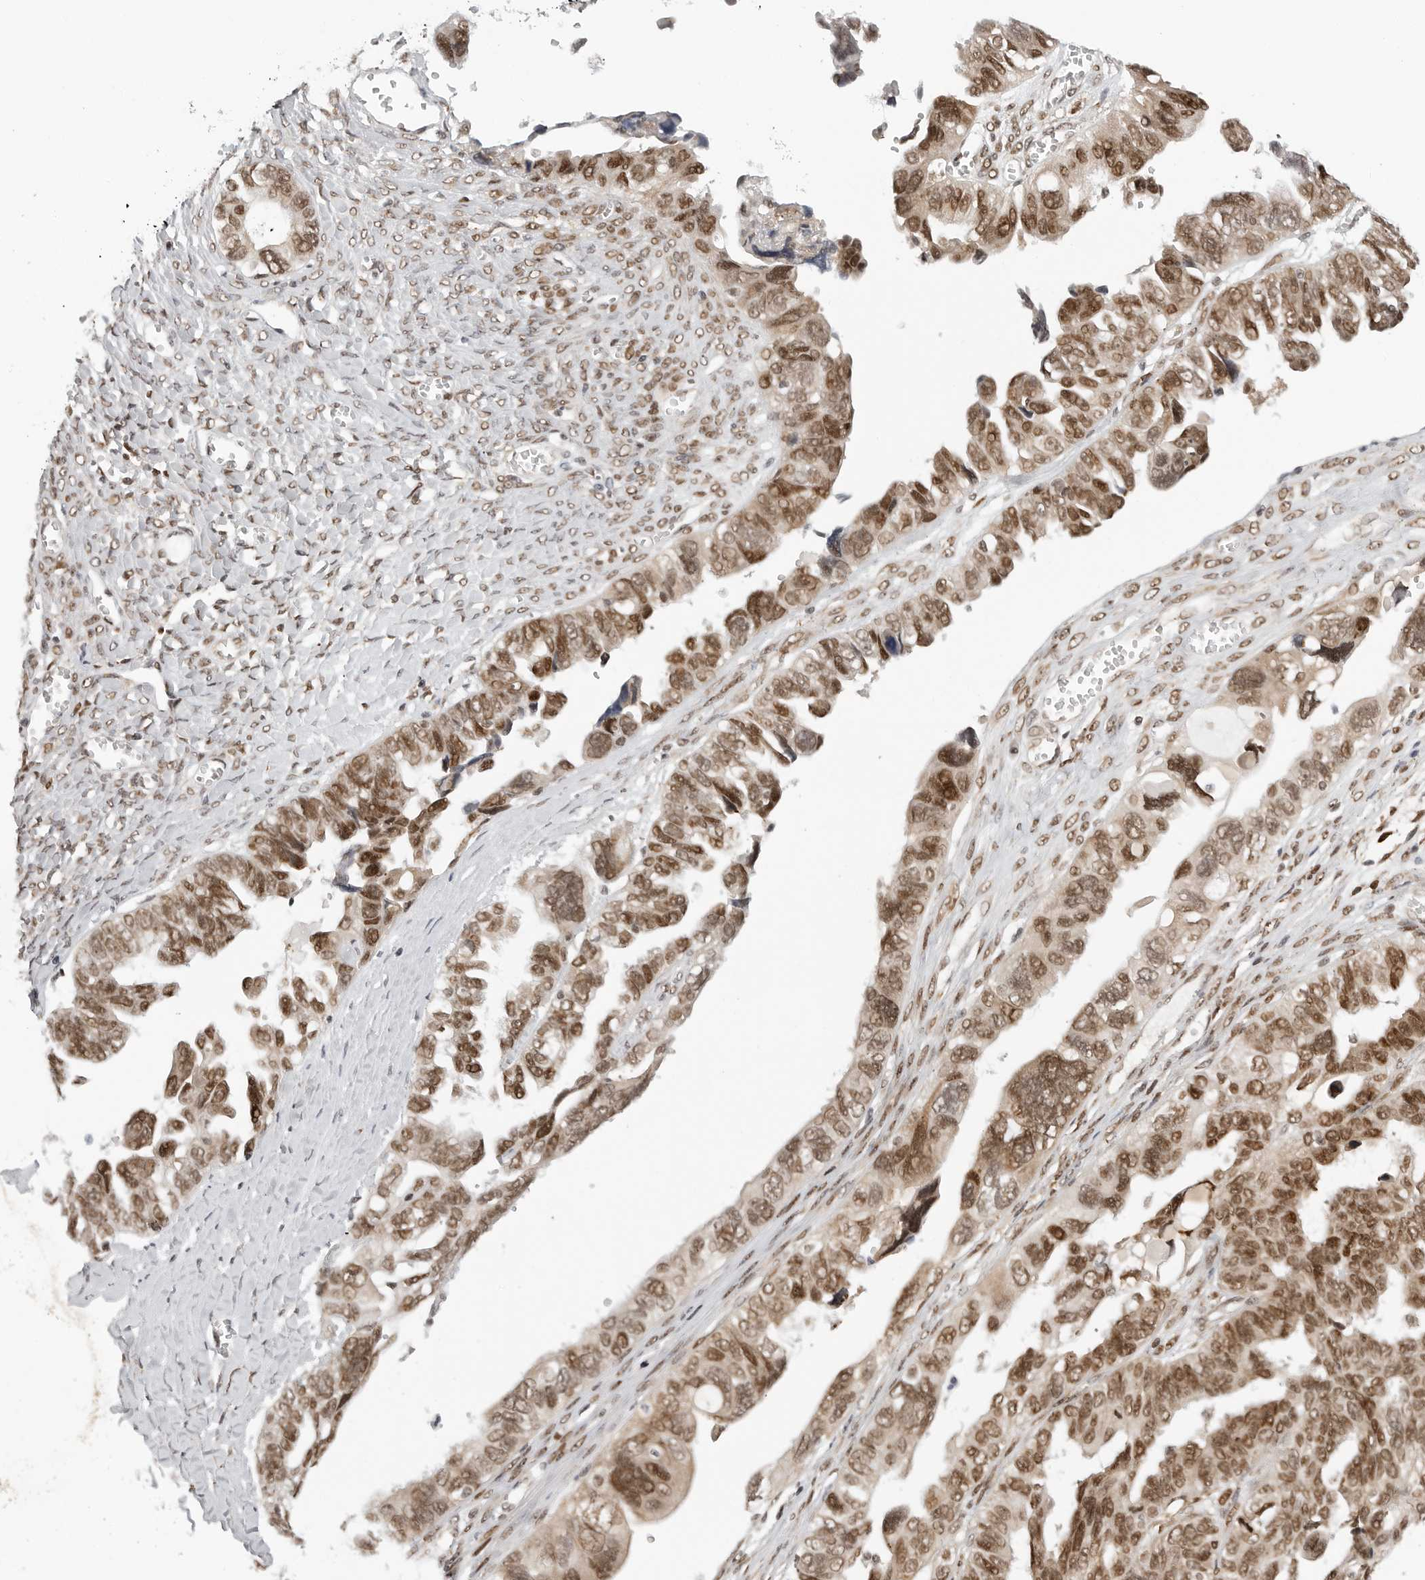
{"staining": {"intensity": "moderate", "quantity": ">75%", "location": "nuclear"}, "tissue": "ovarian cancer", "cell_type": "Tumor cells", "image_type": "cancer", "snomed": [{"axis": "morphology", "description": "Cystadenocarcinoma, serous, NOS"}, {"axis": "topography", "description": "Ovary"}], "caption": "Tumor cells display medium levels of moderate nuclear positivity in about >75% of cells in human serous cystadenocarcinoma (ovarian).", "gene": "PRDM10", "patient": {"sex": "female", "age": 79}}